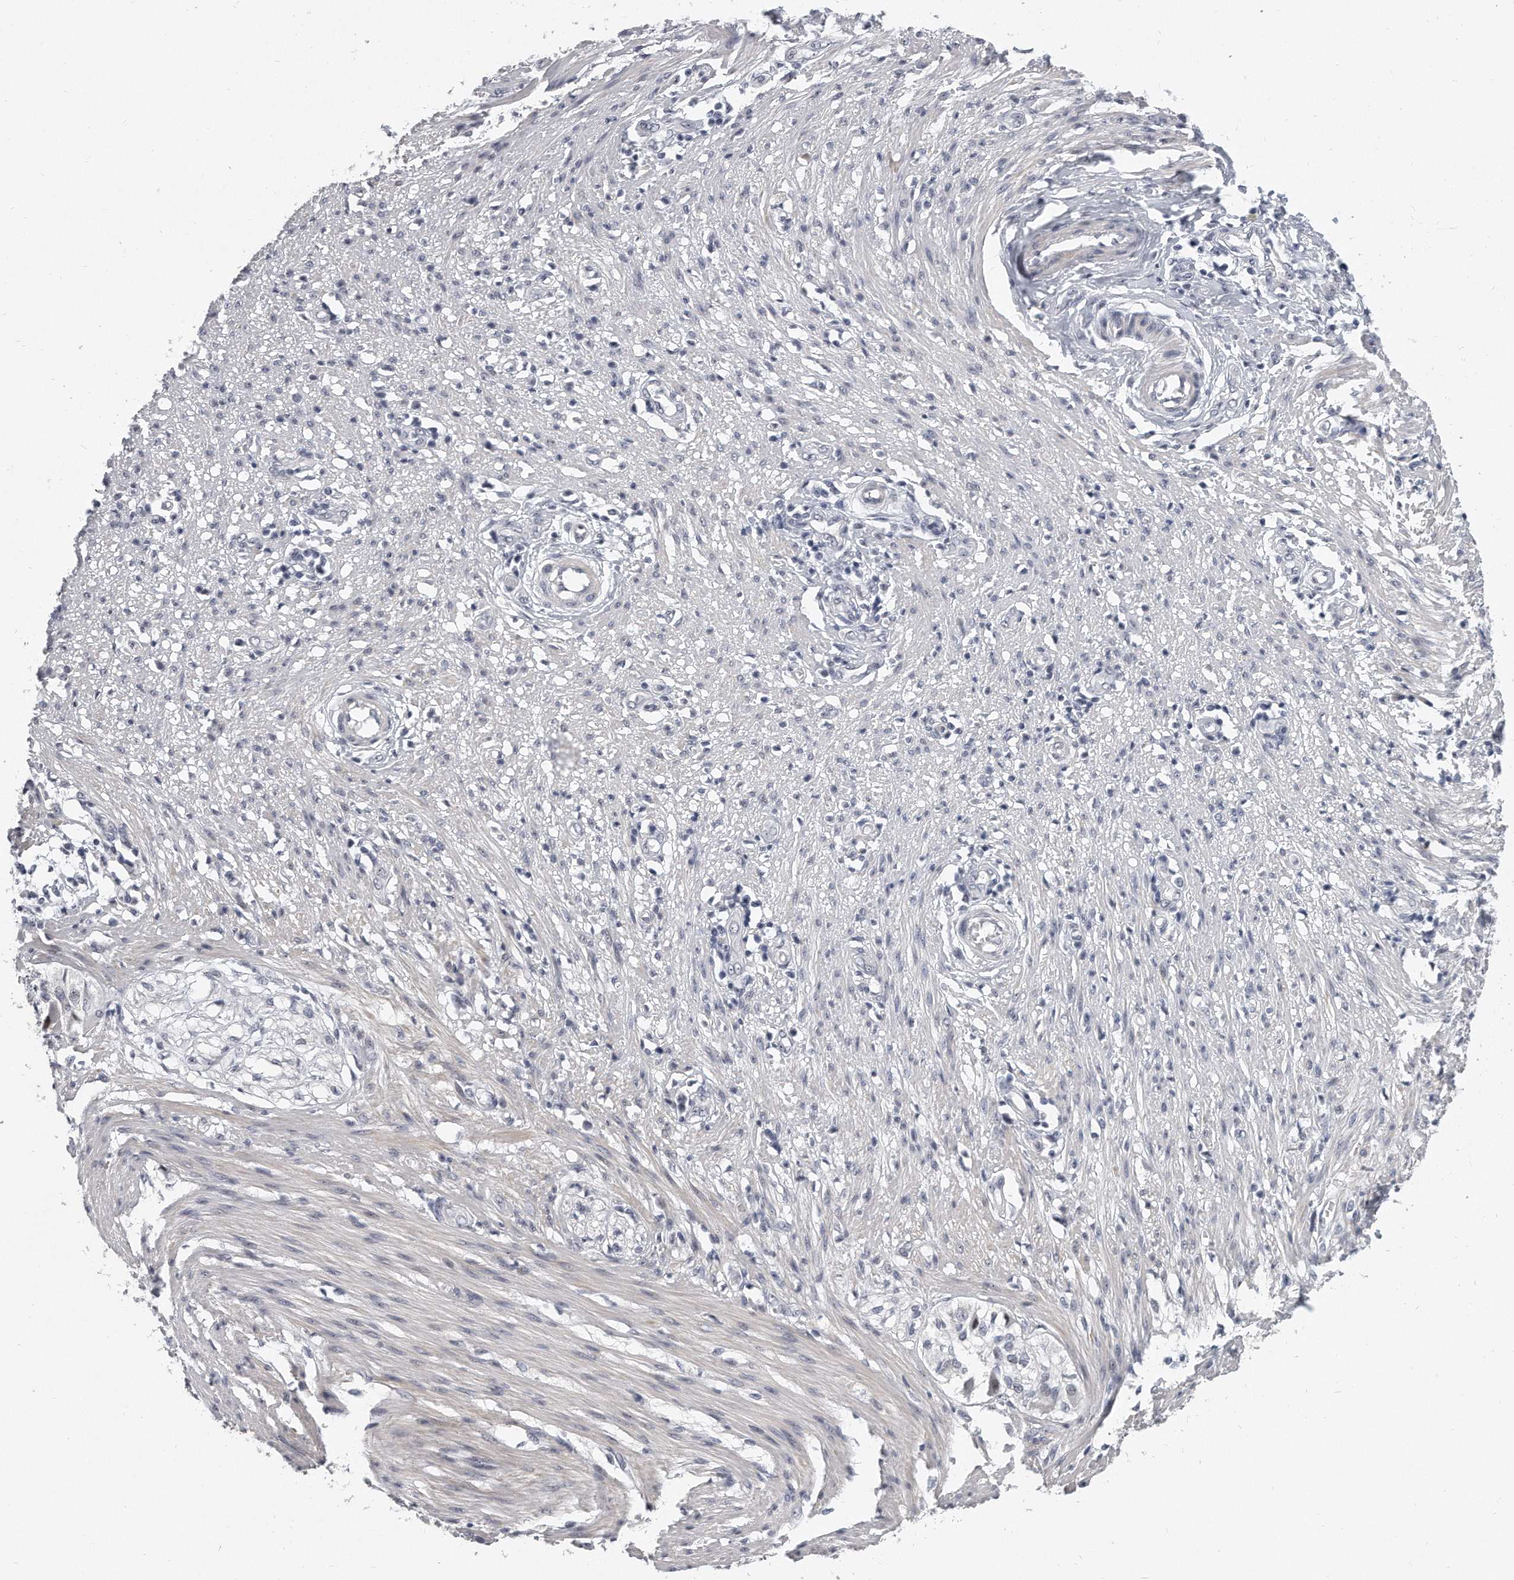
{"staining": {"intensity": "negative", "quantity": "none", "location": "none"}, "tissue": "smooth muscle", "cell_type": "Smooth muscle cells", "image_type": "normal", "snomed": [{"axis": "morphology", "description": "Normal tissue, NOS"}, {"axis": "morphology", "description": "Adenocarcinoma, NOS"}, {"axis": "topography", "description": "Colon"}, {"axis": "topography", "description": "Peripheral nerve tissue"}], "caption": "Immunohistochemical staining of unremarkable human smooth muscle exhibits no significant expression in smooth muscle cells.", "gene": "TFCP2L1", "patient": {"sex": "male", "age": 14}}